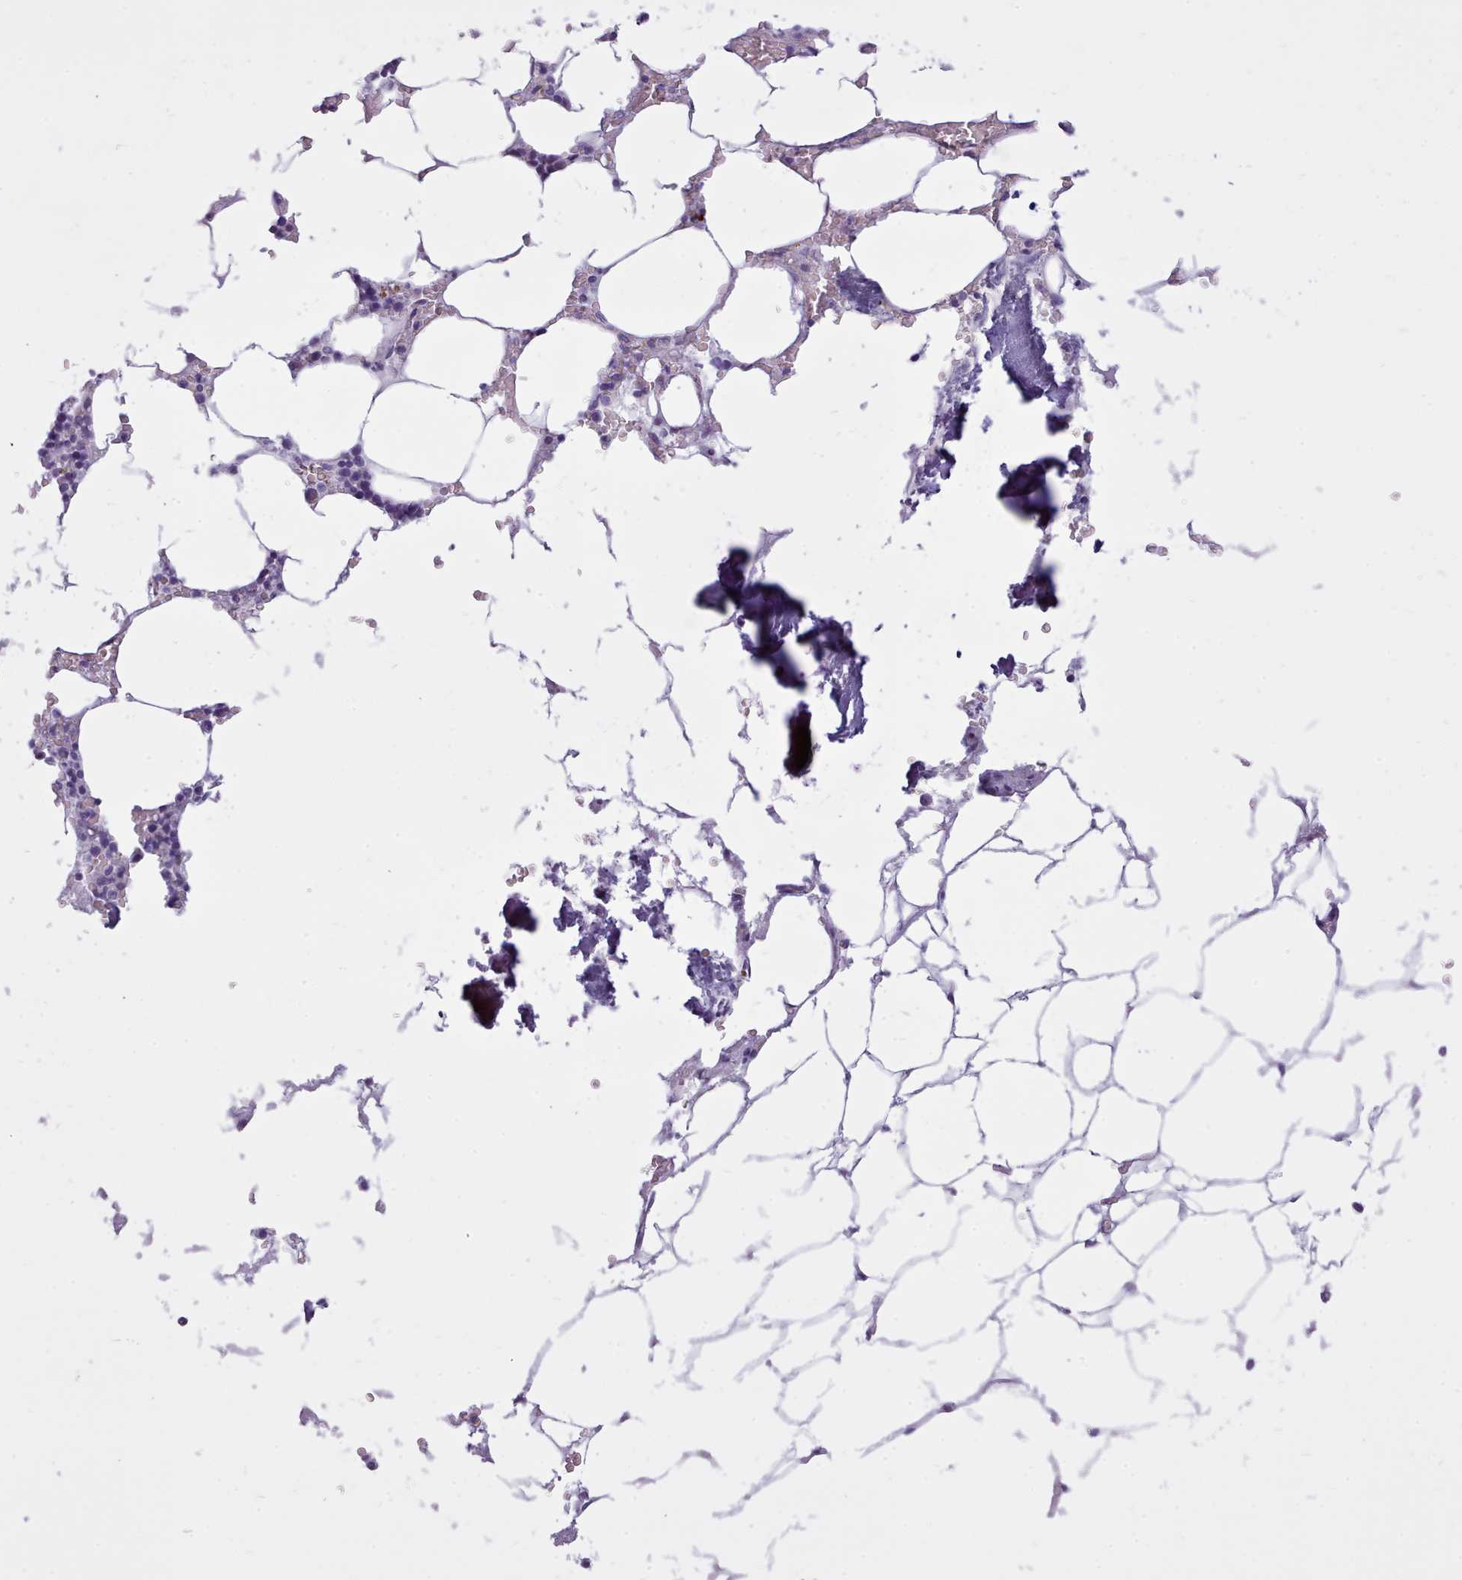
{"staining": {"intensity": "negative", "quantity": "none", "location": "none"}, "tissue": "bone marrow", "cell_type": "Hematopoietic cells", "image_type": "normal", "snomed": [{"axis": "morphology", "description": "Normal tissue, NOS"}, {"axis": "topography", "description": "Bone marrow"}], "caption": "This is an IHC micrograph of unremarkable human bone marrow. There is no positivity in hematopoietic cells.", "gene": "FBXO48", "patient": {"sex": "male", "age": 70}}